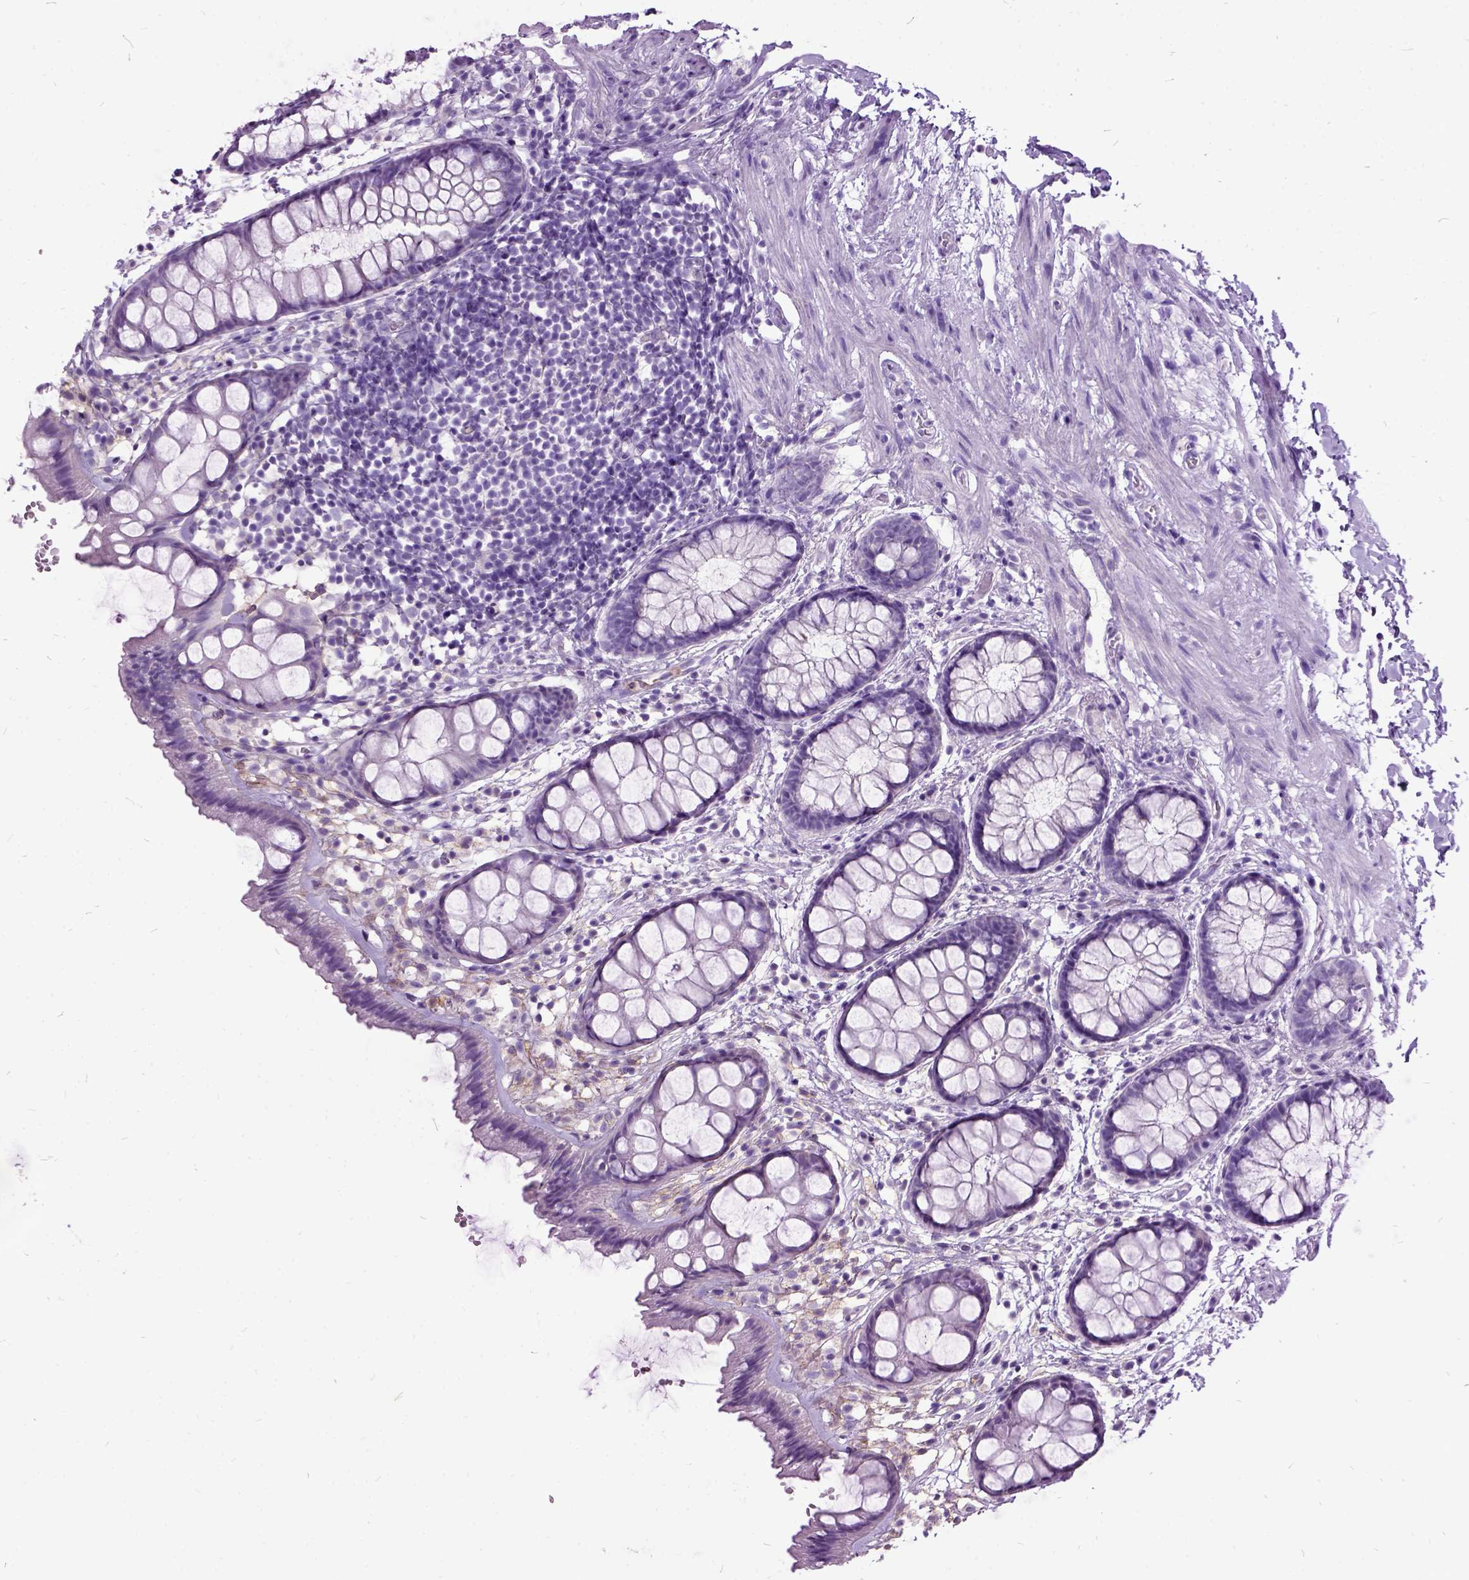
{"staining": {"intensity": "negative", "quantity": "none", "location": "none"}, "tissue": "rectum", "cell_type": "Glandular cells", "image_type": "normal", "snomed": [{"axis": "morphology", "description": "Normal tissue, NOS"}, {"axis": "topography", "description": "Rectum"}], "caption": "Histopathology image shows no protein positivity in glandular cells of normal rectum.", "gene": "MME", "patient": {"sex": "female", "age": 62}}